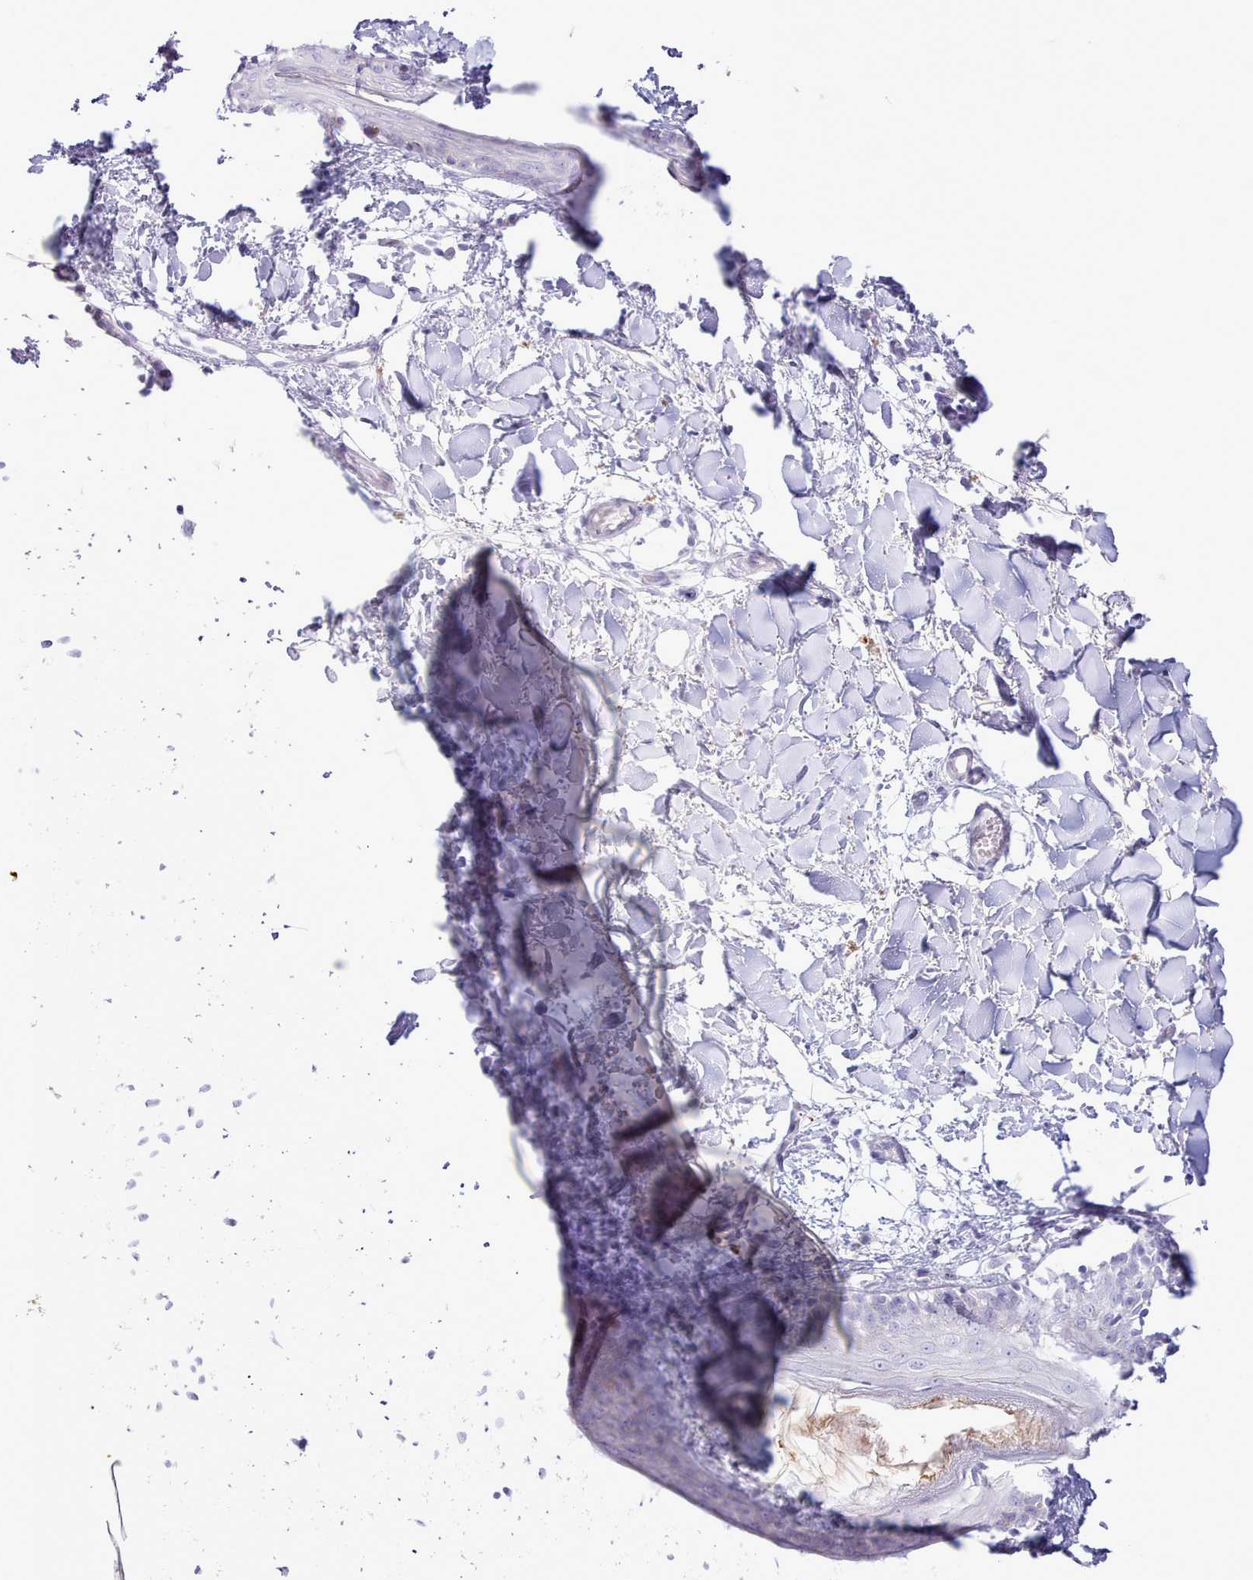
{"staining": {"intensity": "negative", "quantity": "none", "location": "none"}, "tissue": "skin", "cell_type": "Fibroblasts", "image_type": "normal", "snomed": [{"axis": "morphology", "description": "Normal tissue, NOS"}, {"axis": "topography", "description": "Skin"}], "caption": "This histopathology image is of unremarkable skin stained with immunohistochemistry to label a protein in brown with the nuclei are counter-stained blue. There is no positivity in fibroblasts.", "gene": "SRD5A1", "patient": {"sex": "female", "age": 34}}